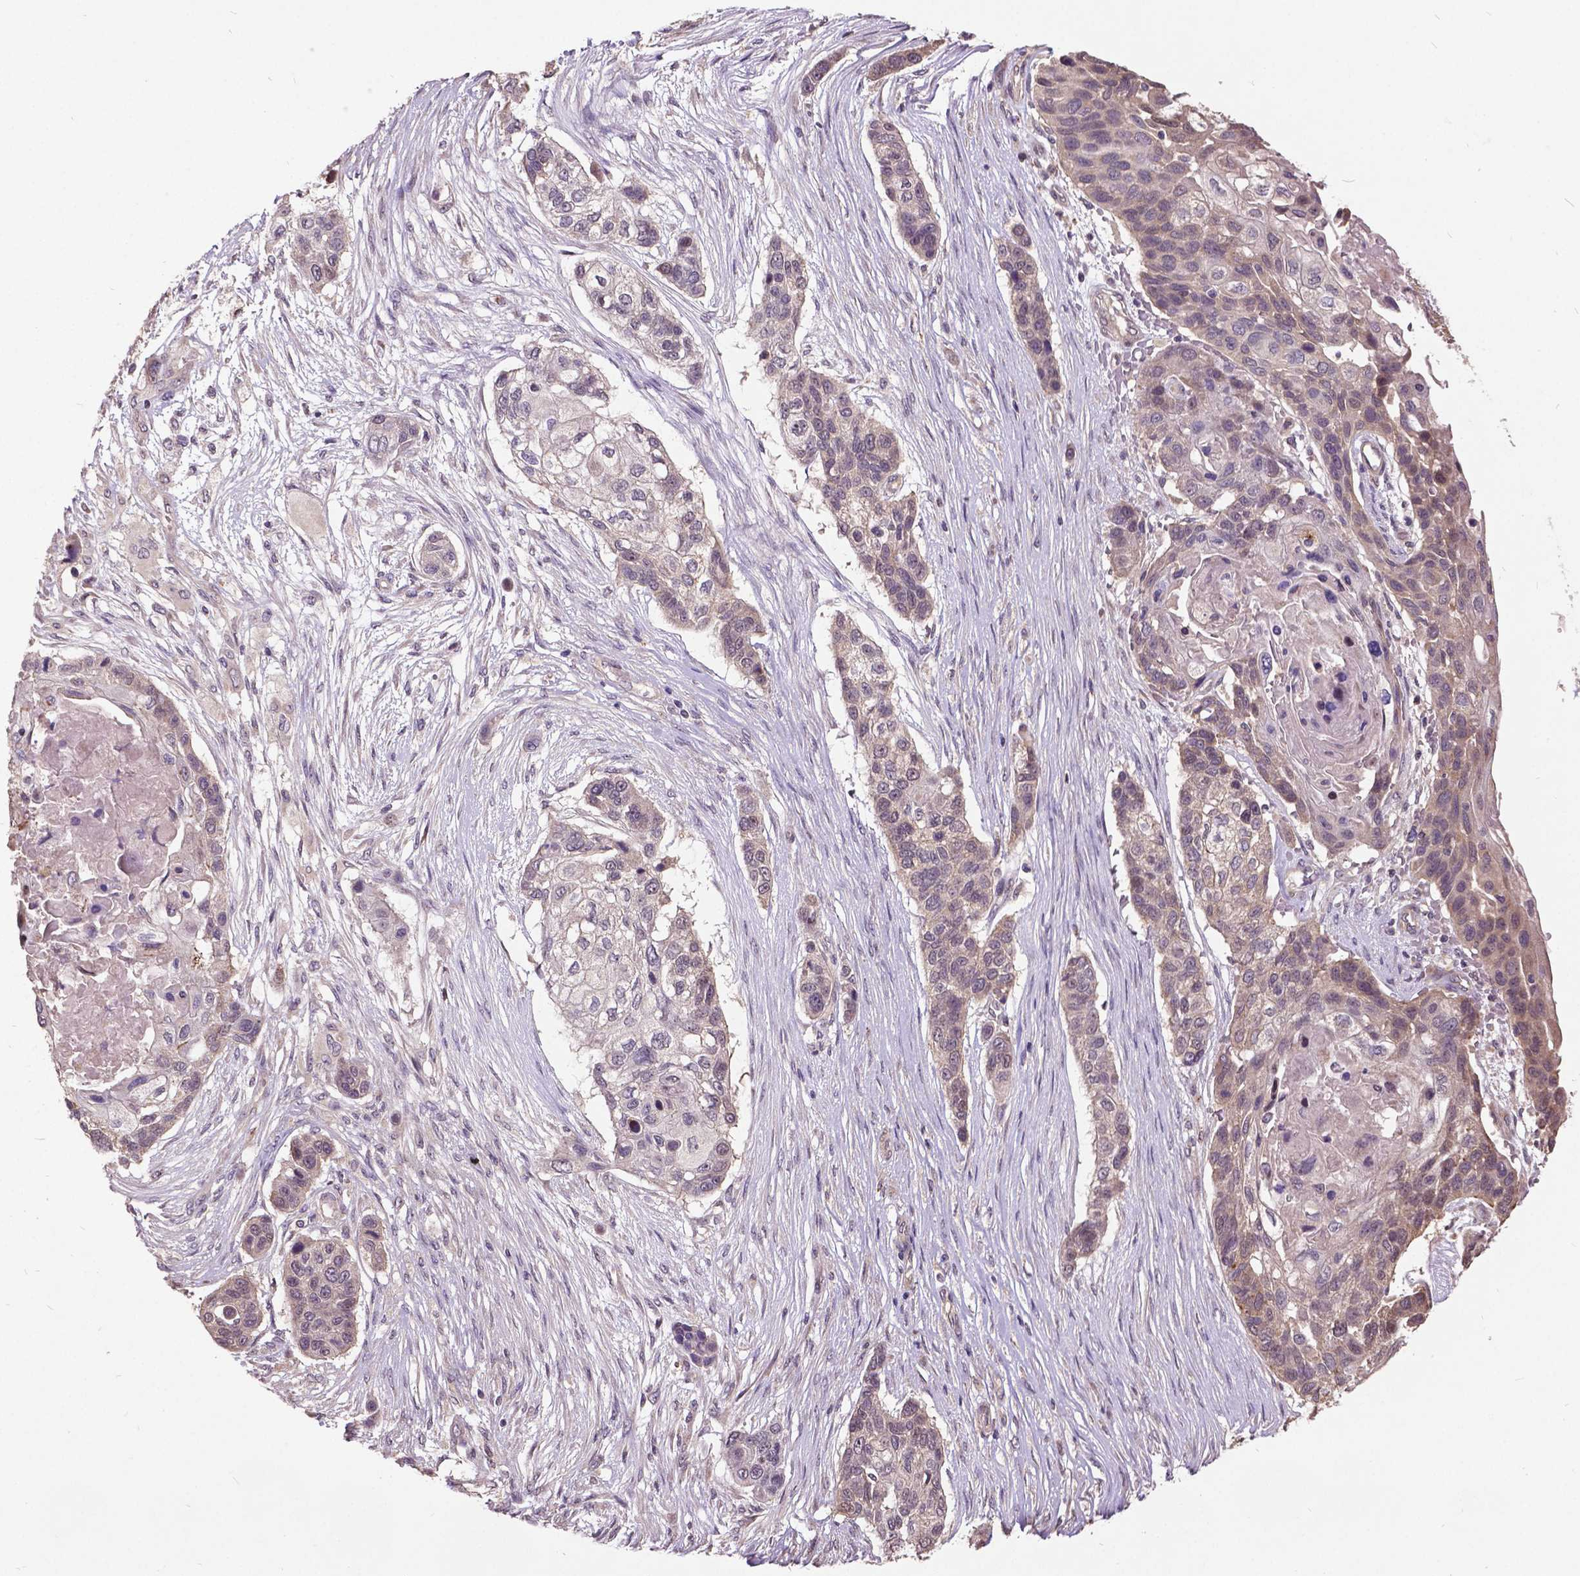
{"staining": {"intensity": "negative", "quantity": "none", "location": "none"}, "tissue": "lung cancer", "cell_type": "Tumor cells", "image_type": "cancer", "snomed": [{"axis": "morphology", "description": "Squamous cell carcinoma, NOS"}, {"axis": "topography", "description": "Lung"}], "caption": "There is no significant staining in tumor cells of lung squamous cell carcinoma.", "gene": "AP1S3", "patient": {"sex": "male", "age": 69}}